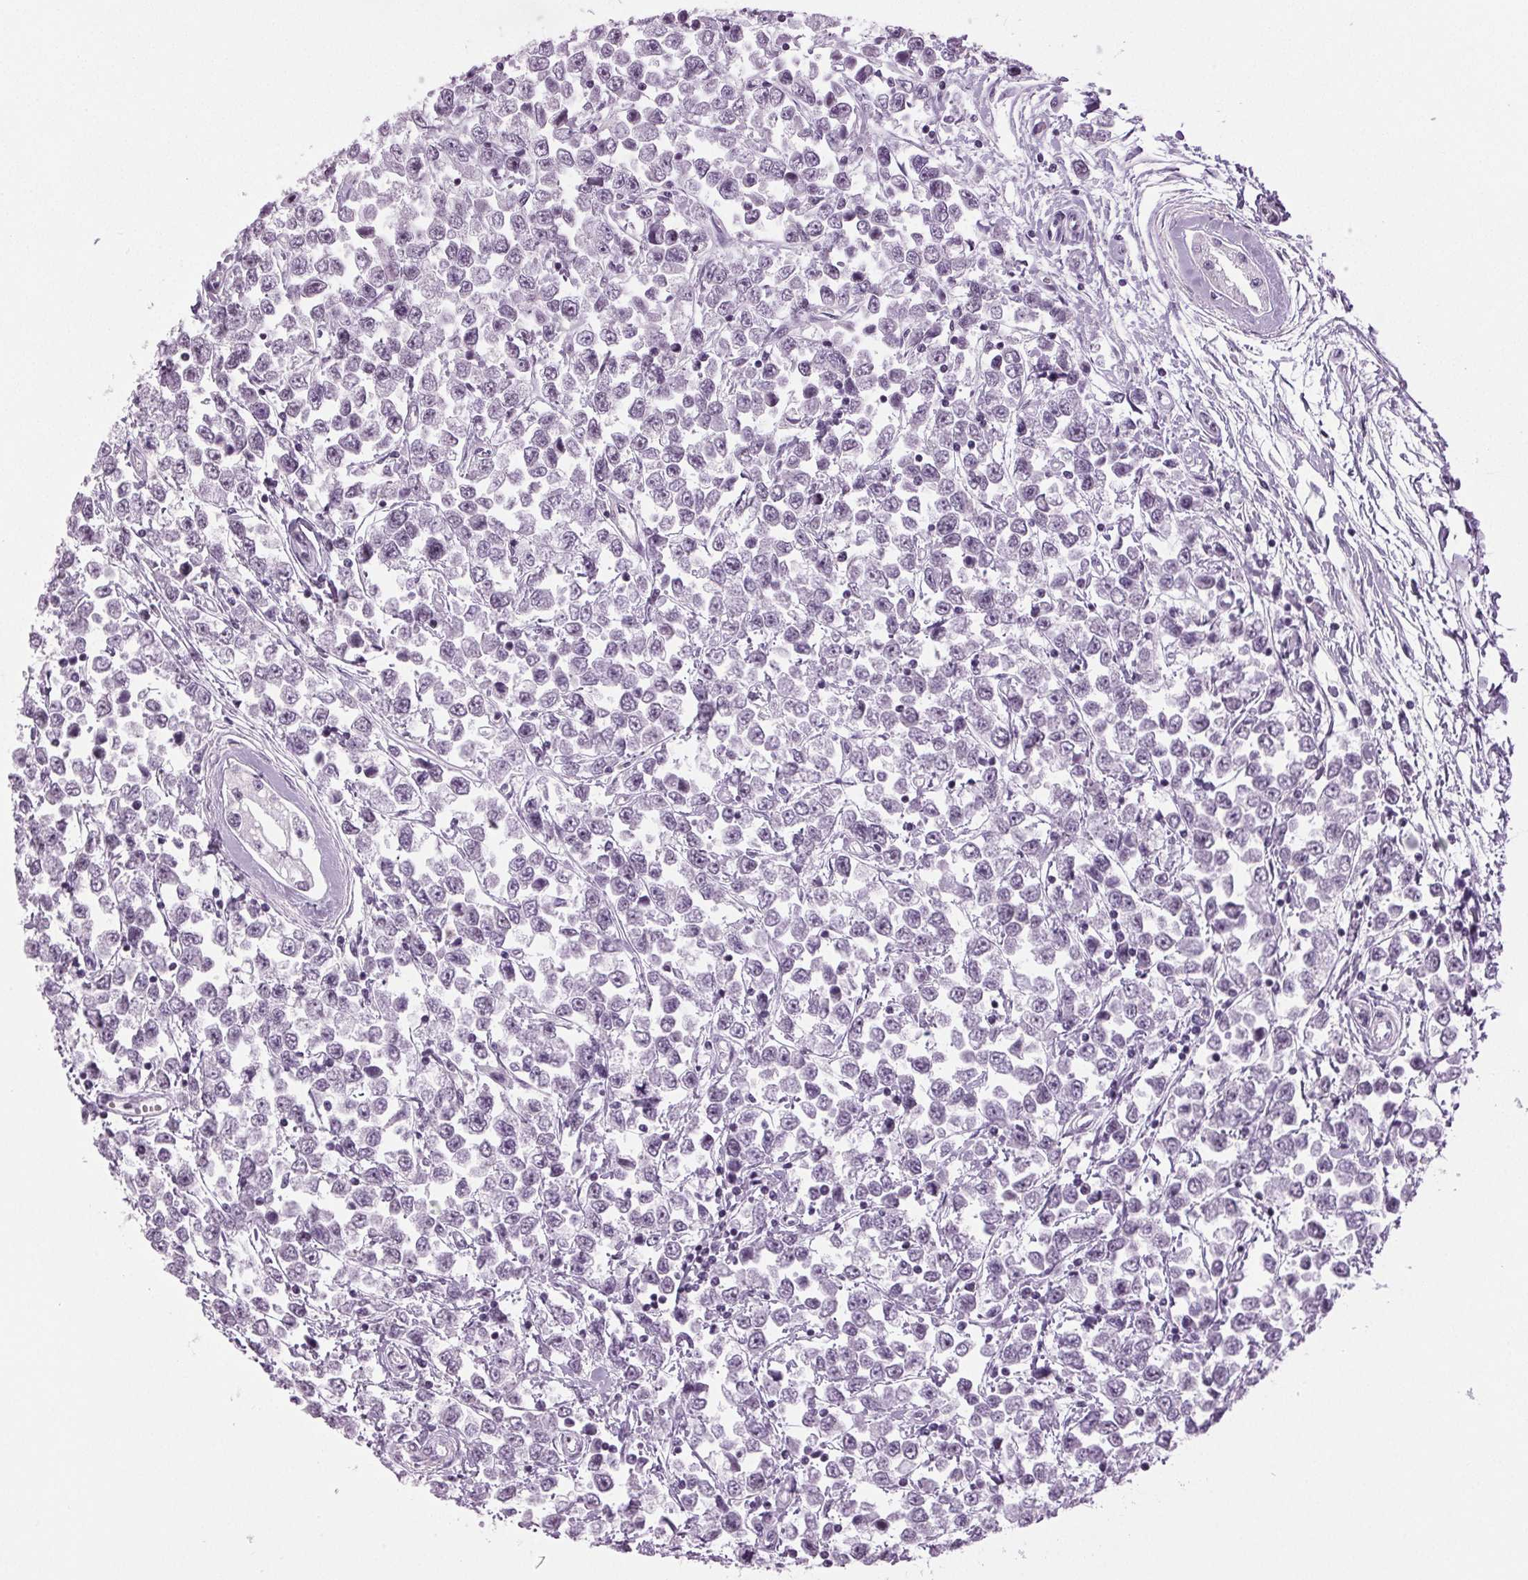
{"staining": {"intensity": "negative", "quantity": "none", "location": "none"}, "tissue": "testis cancer", "cell_type": "Tumor cells", "image_type": "cancer", "snomed": [{"axis": "morphology", "description": "Seminoma, NOS"}, {"axis": "topography", "description": "Testis"}], "caption": "The immunohistochemistry (IHC) image has no significant positivity in tumor cells of seminoma (testis) tissue. (Stains: DAB immunohistochemistry (IHC) with hematoxylin counter stain, Microscopy: brightfield microscopy at high magnification).", "gene": "DNAH12", "patient": {"sex": "male", "age": 34}}